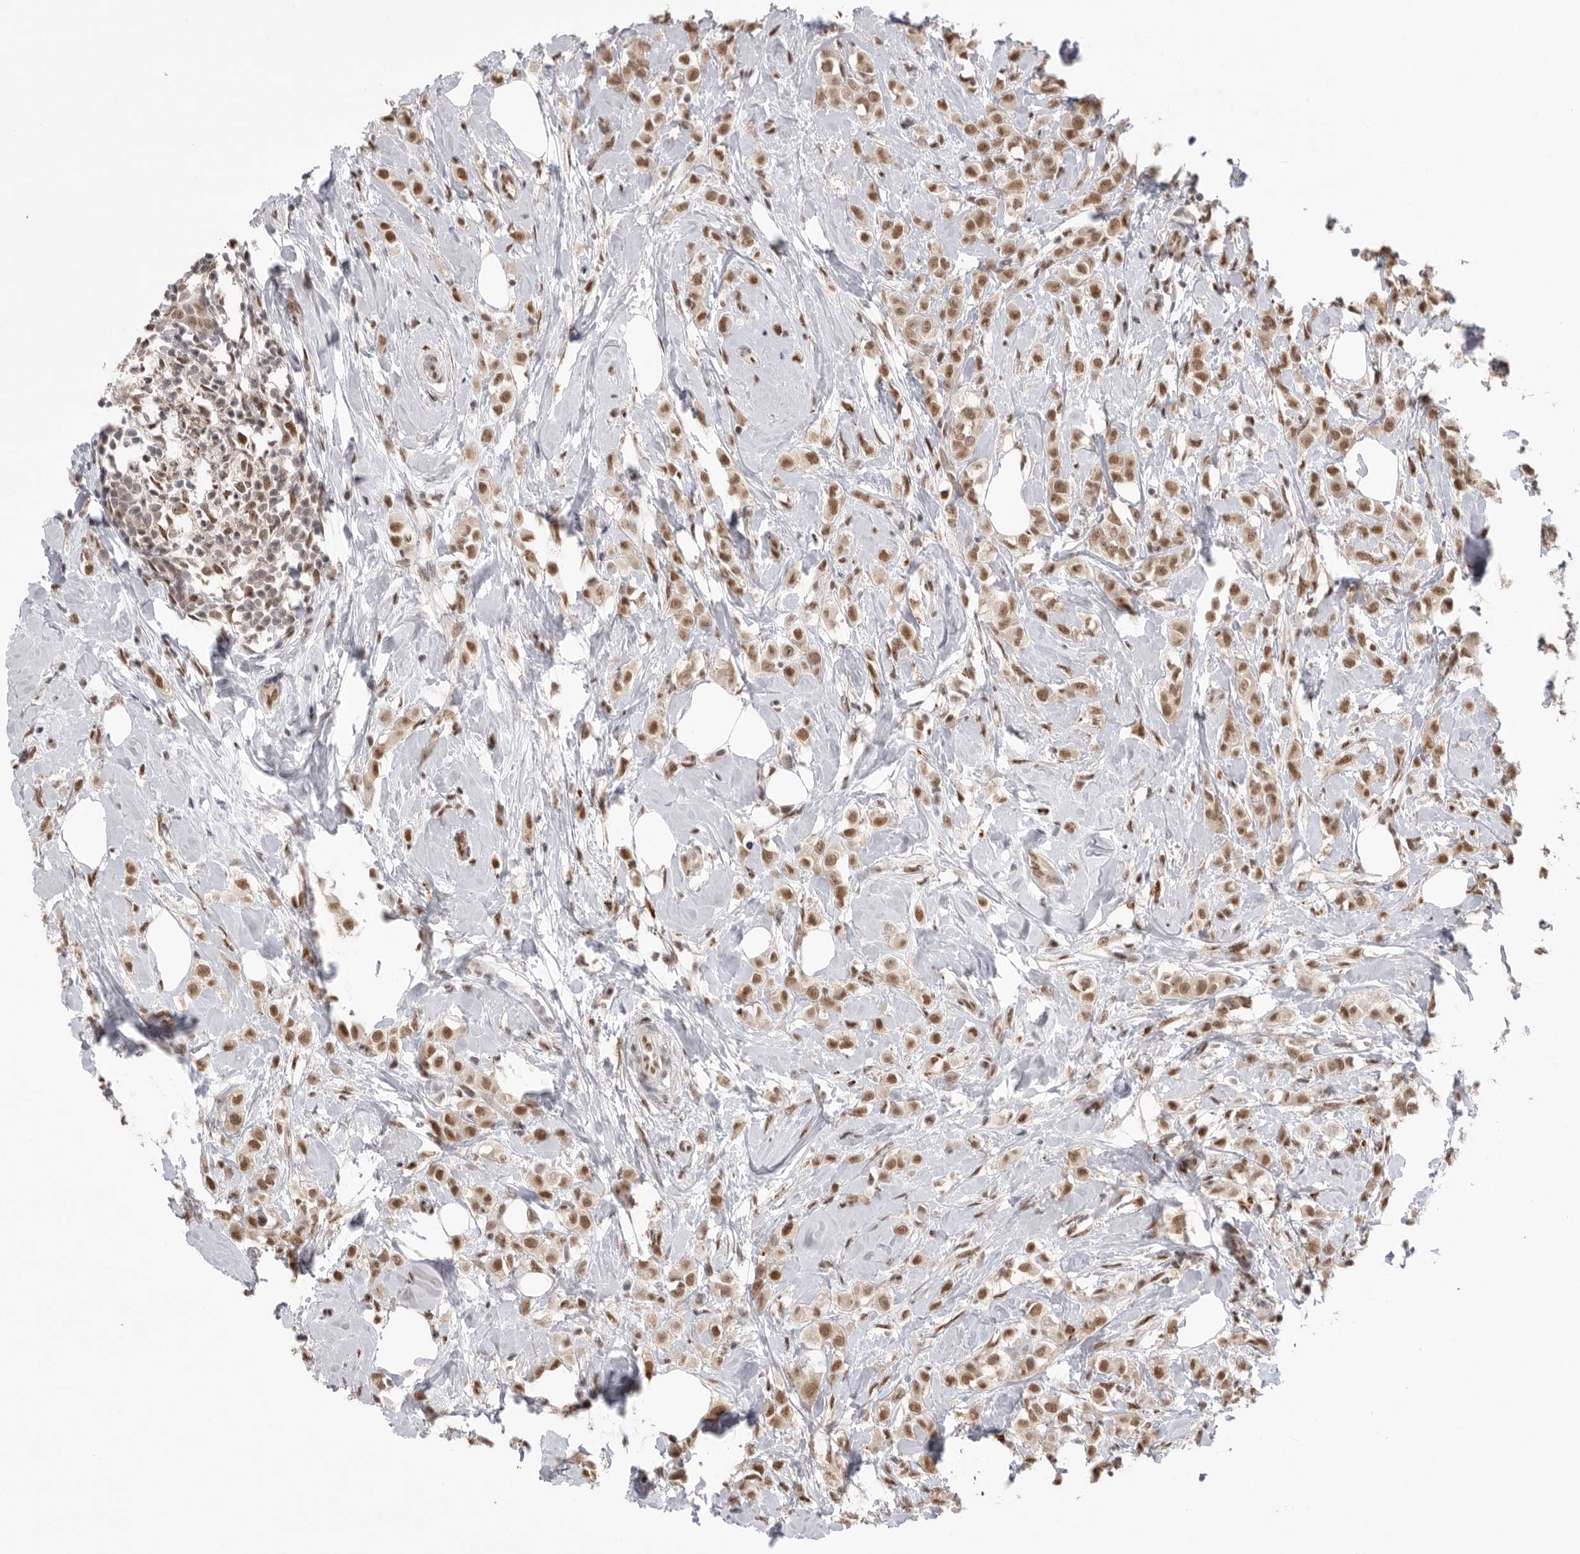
{"staining": {"intensity": "moderate", "quantity": ">75%", "location": "nuclear"}, "tissue": "breast cancer", "cell_type": "Tumor cells", "image_type": "cancer", "snomed": [{"axis": "morphology", "description": "Lobular carcinoma"}, {"axis": "topography", "description": "Breast"}], "caption": "Lobular carcinoma (breast) stained with immunohistochemistry (IHC) shows moderate nuclear expression in approximately >75% of tumor cells.", "gene": "BCLAF3", "patient": {"sex": "female", "age": 47}}